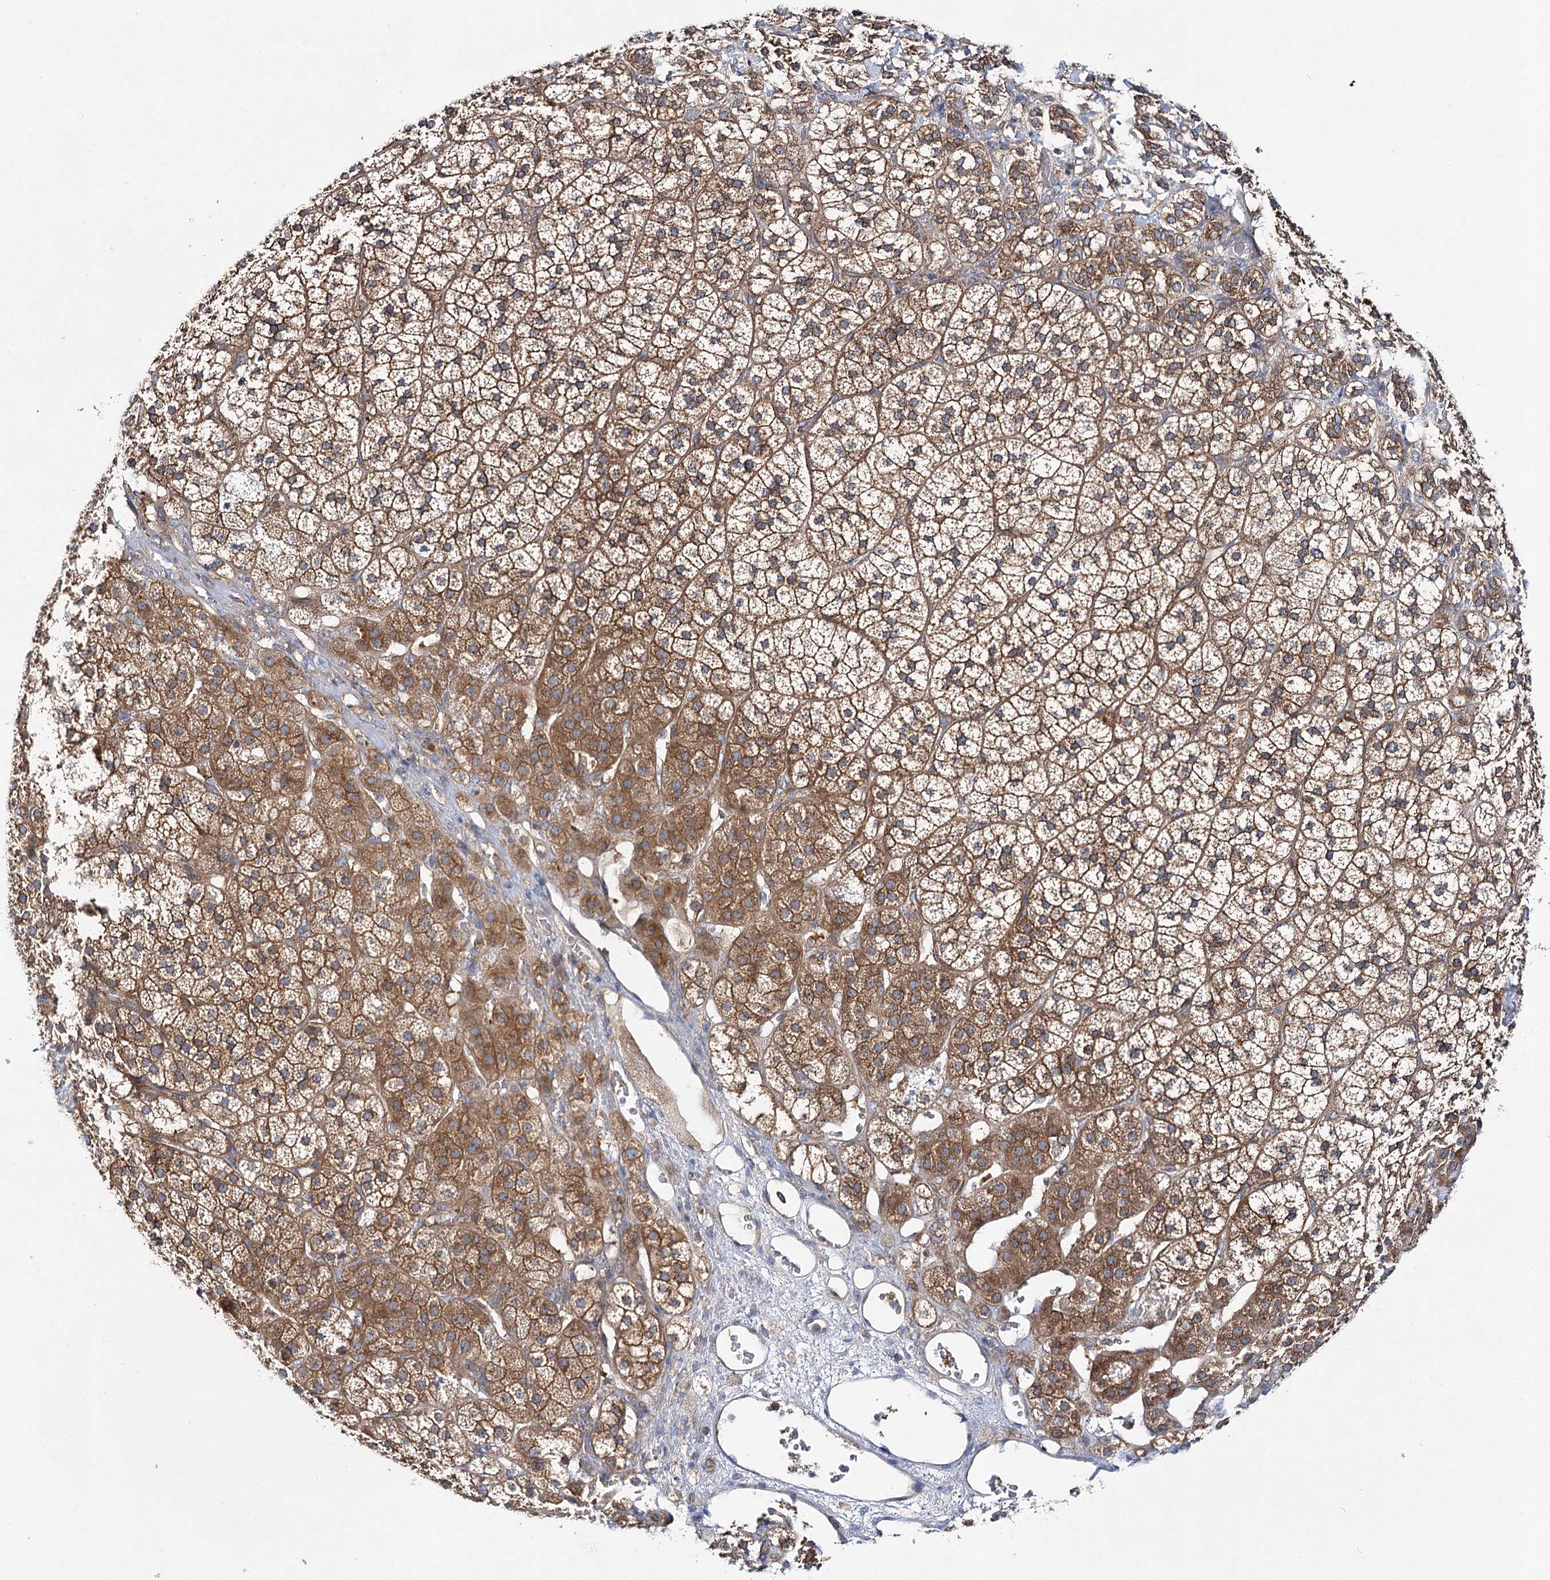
{"staining": {"intensity": "moderate", "quantity": ">75%", "location": "cytoplasmic/membranous"}, "tissue": "adrenal gland", "cell_type": "Glandular cells", "image_type": "normal", "snomed": [{"axis": "morphology", "description": "Normal tissue, NOS"}, {"axis": "topography", "description": "Adrenal gland"}], "caption": "Protein expression by immunohistochemistry reveals moderate cytoplasmic/membranous staining in approximately >75% of glandular cells in unremarkable adrenal gland.", "gene": "ABRAXAS2", "patient": {"sex": "female", "age": 44}}